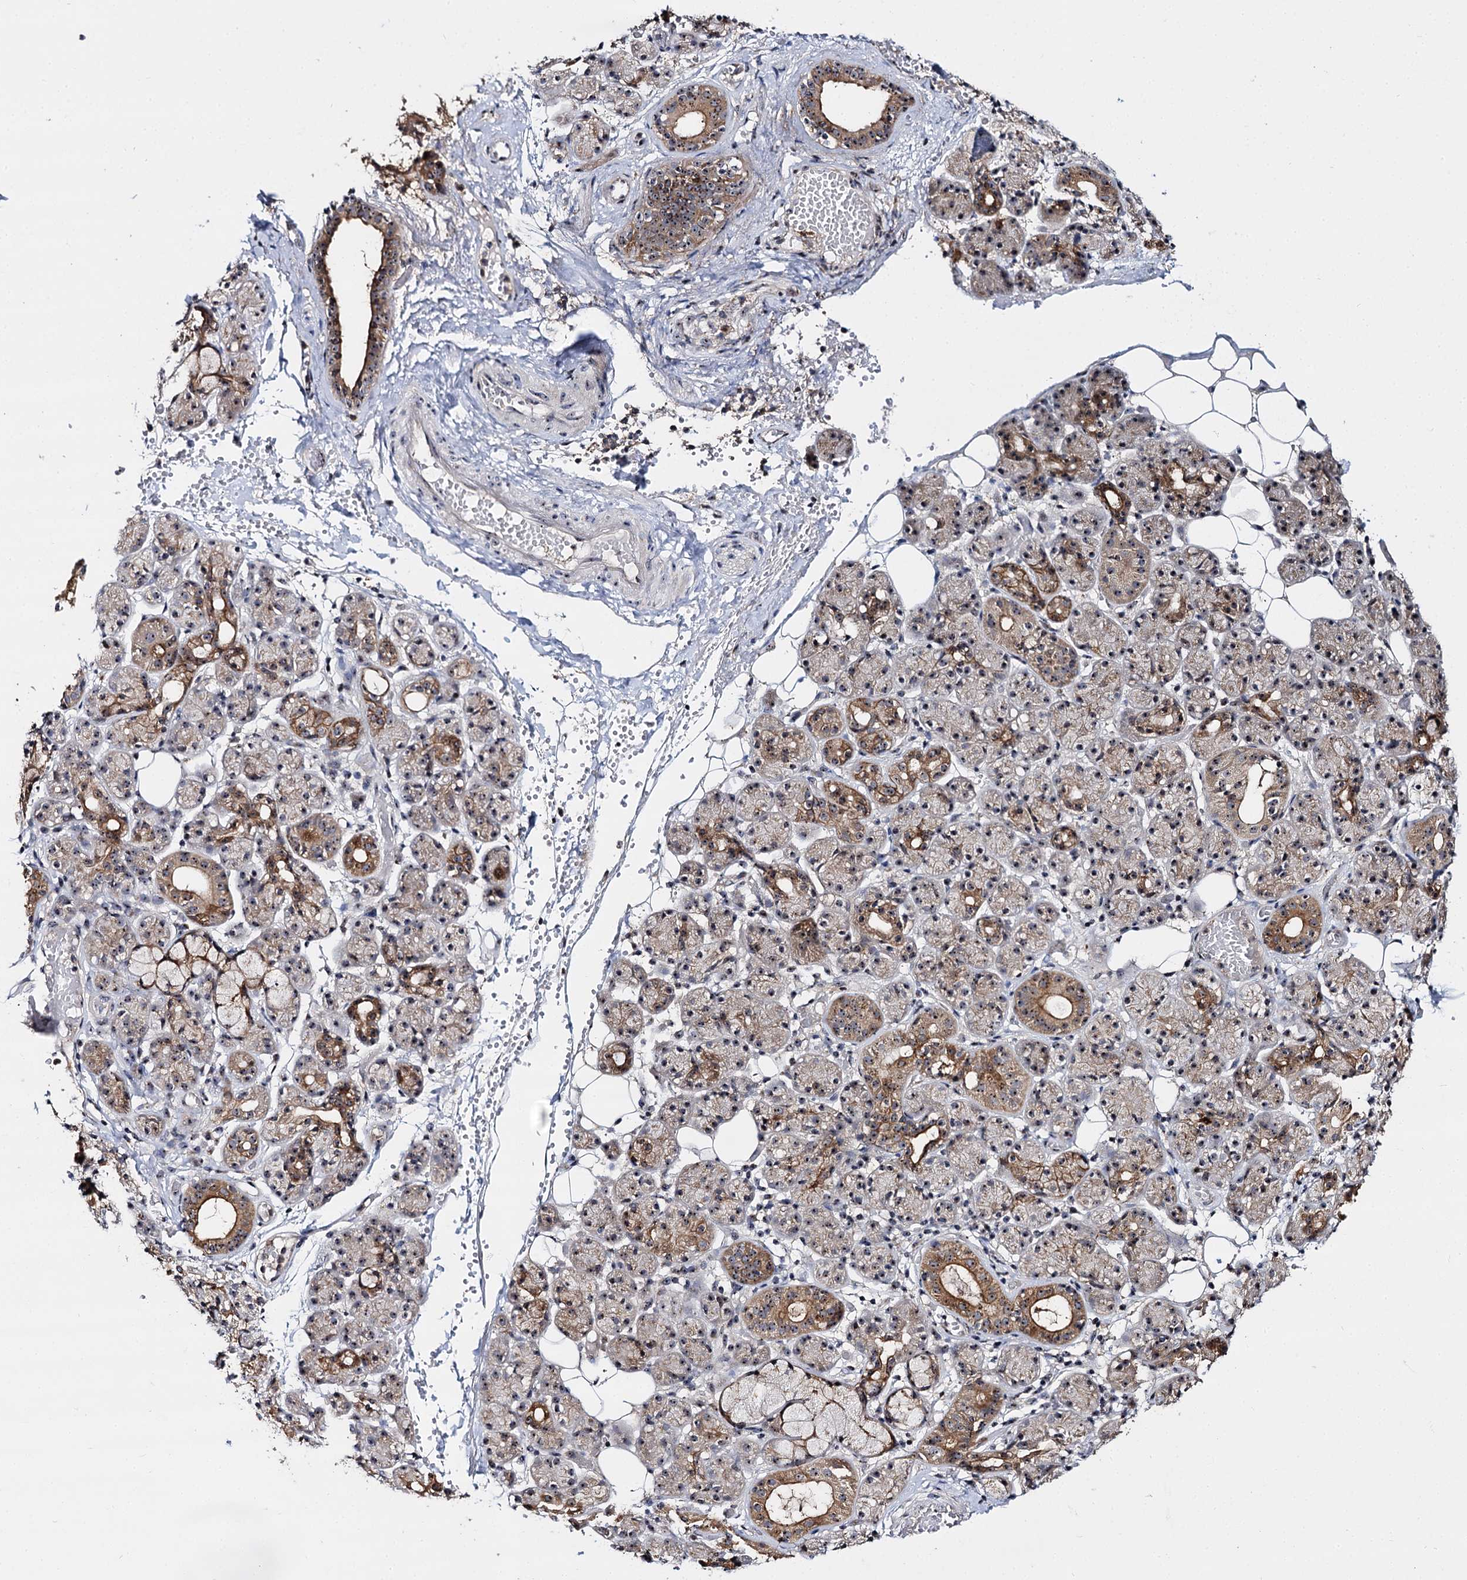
{"staining": {"intensity": "moderate", "quantity": ">75%", "location": "cytoplasmic/membranous,nuclear"}, "tissue": "salivary gland", "cell_type": "Glandular cells", "image_type": "normal", "snomed": [{"axis": "morphology", "description": "Normal tissue, NOS"}, {"axis": "topography", "description": "Salivary gland"}], "caption": "Brown immunohistochemical staining in benign salivary gland reveals moderate cytoplasmic/membranous,nuclear positivity in about >75% of glandular cells.", "gene": "SUPT20H", "patient": {"sex": "male", "age": 63}}